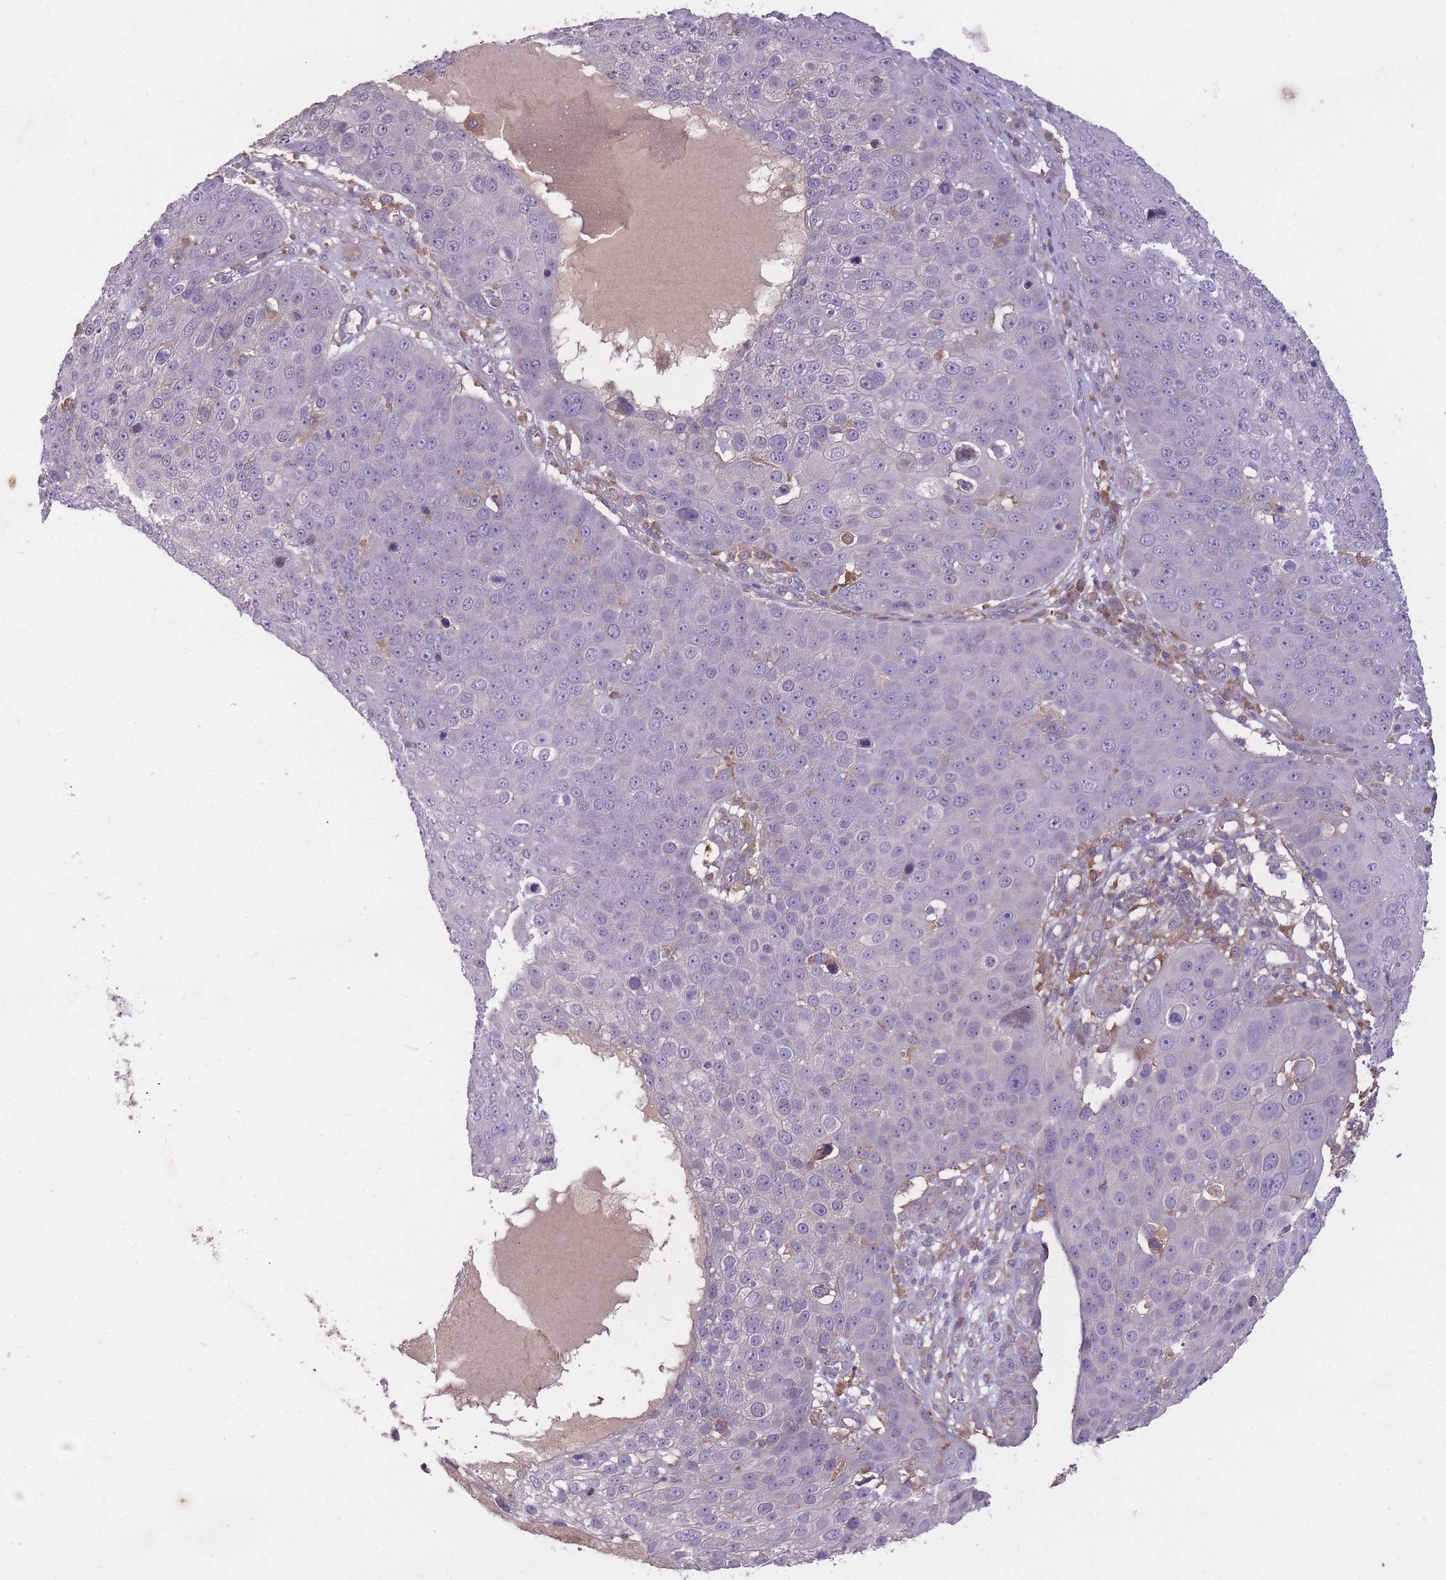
{"staining": {"intensity": "negative", "quantity": "none", "location": "none"}, "tissue": "skin cancer", "cell_type": "Tumor cells", "image_type": "cancer", "snomed": [{"axis": "morphology", "description": "Squamous cell carcinoma, NOS"}, {"axis": "topography", "description": "Skin"}], "caption": "This is a photomicrograph of IHC staining of skin squamous cell carcinoma, which shows no staining in tumor cells.", "gene": "OR2V2", "patient": {"sex": "male", "age": 71}}